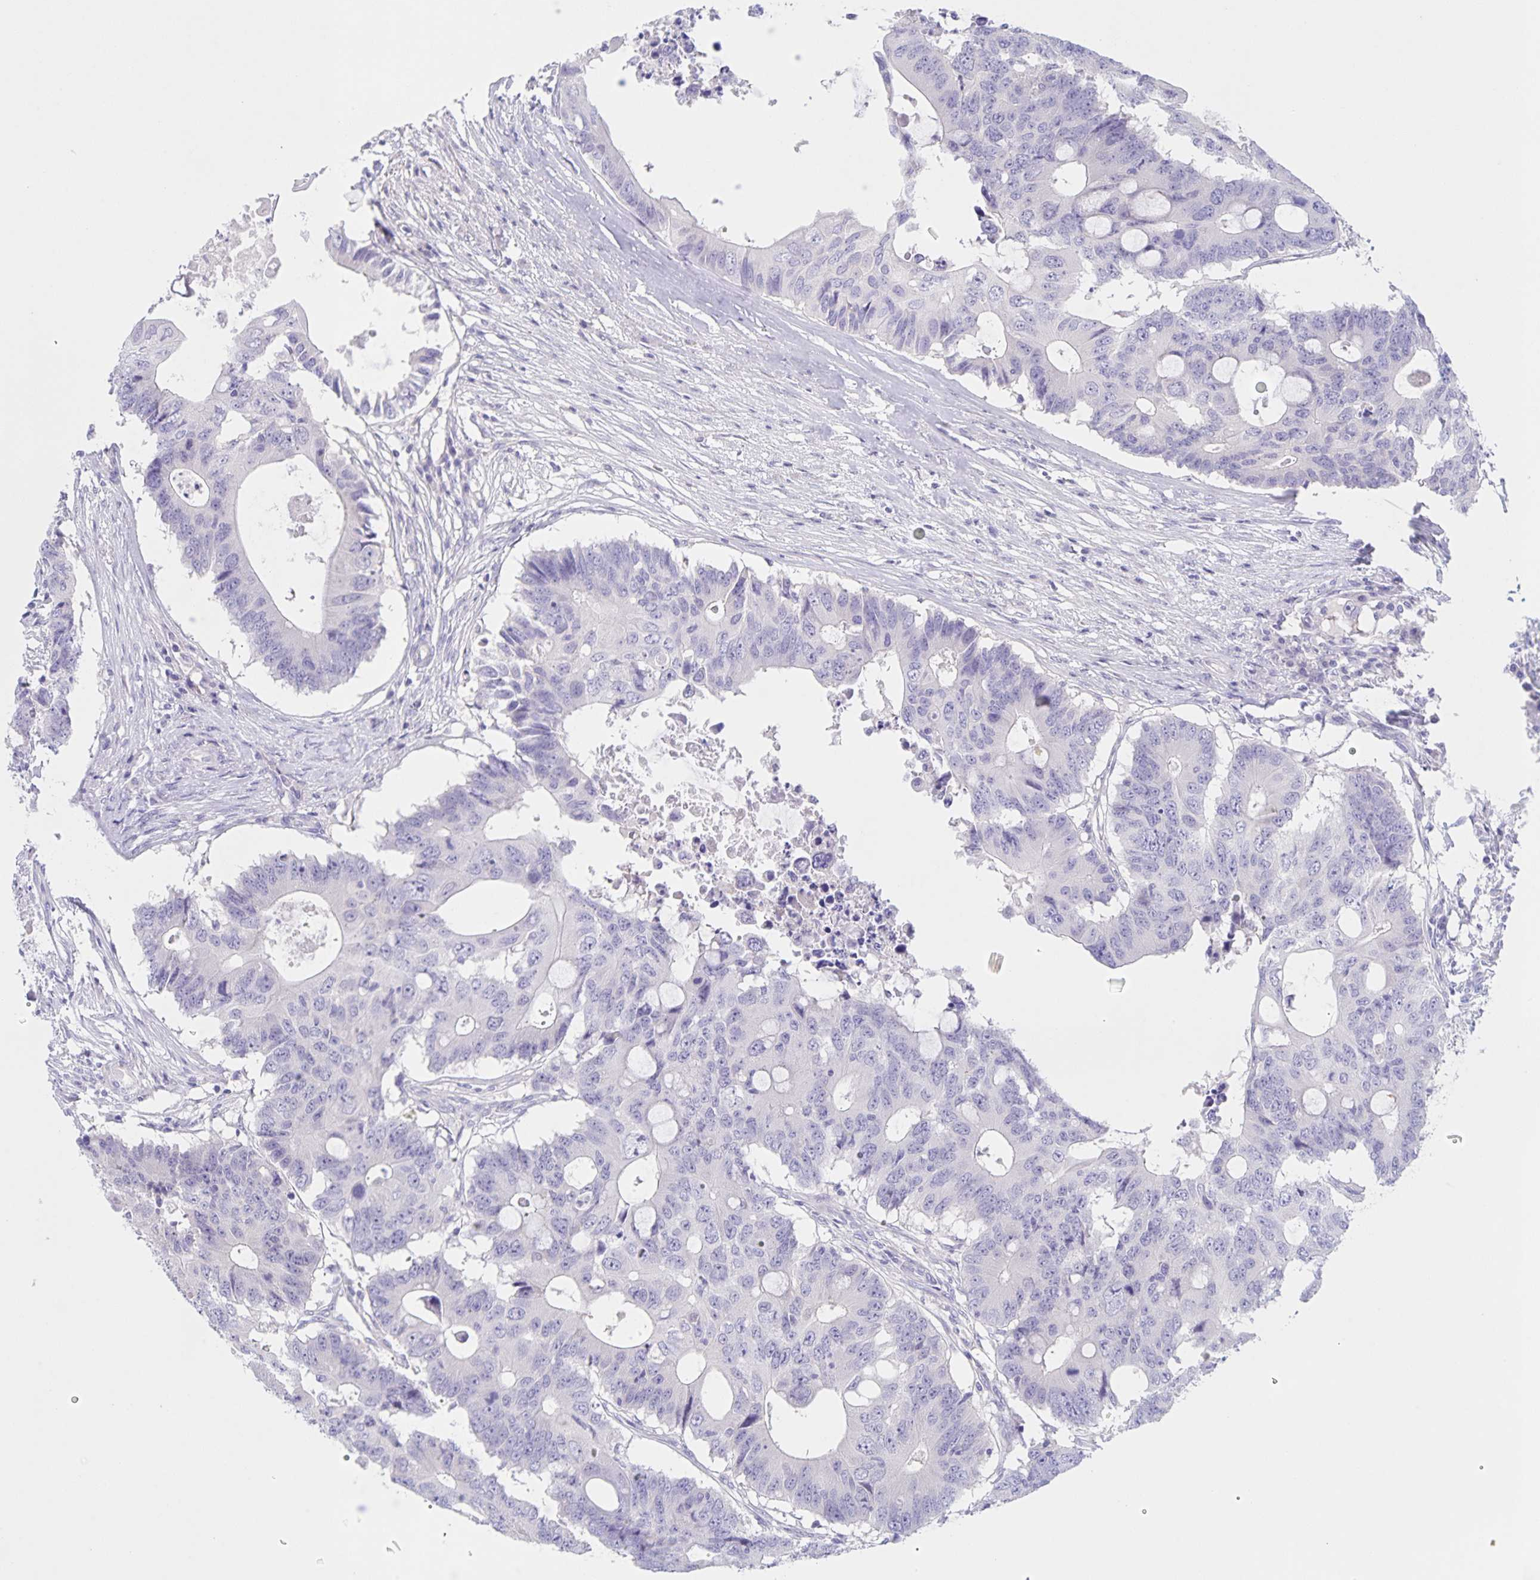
{"staining": {"intensity": "negative", "quantity": "none", "location": "none"}, "tissue": "colorectal cancer", "cell_type": "Tumor cells", "image_type": "cancer", "snomed": [{"axis": "morphology", "description": "Adenocarcinoma, NOS"}, {"axis": "topography", "description": "Colon"}], "caption": "Human colorectal cancer (adenocarcinoma) stained for a protein using immunohistochemistry displays no staining in tumor cells.", "gene": "DMGDH", "patient": {"sex": "male", "age": 71}}